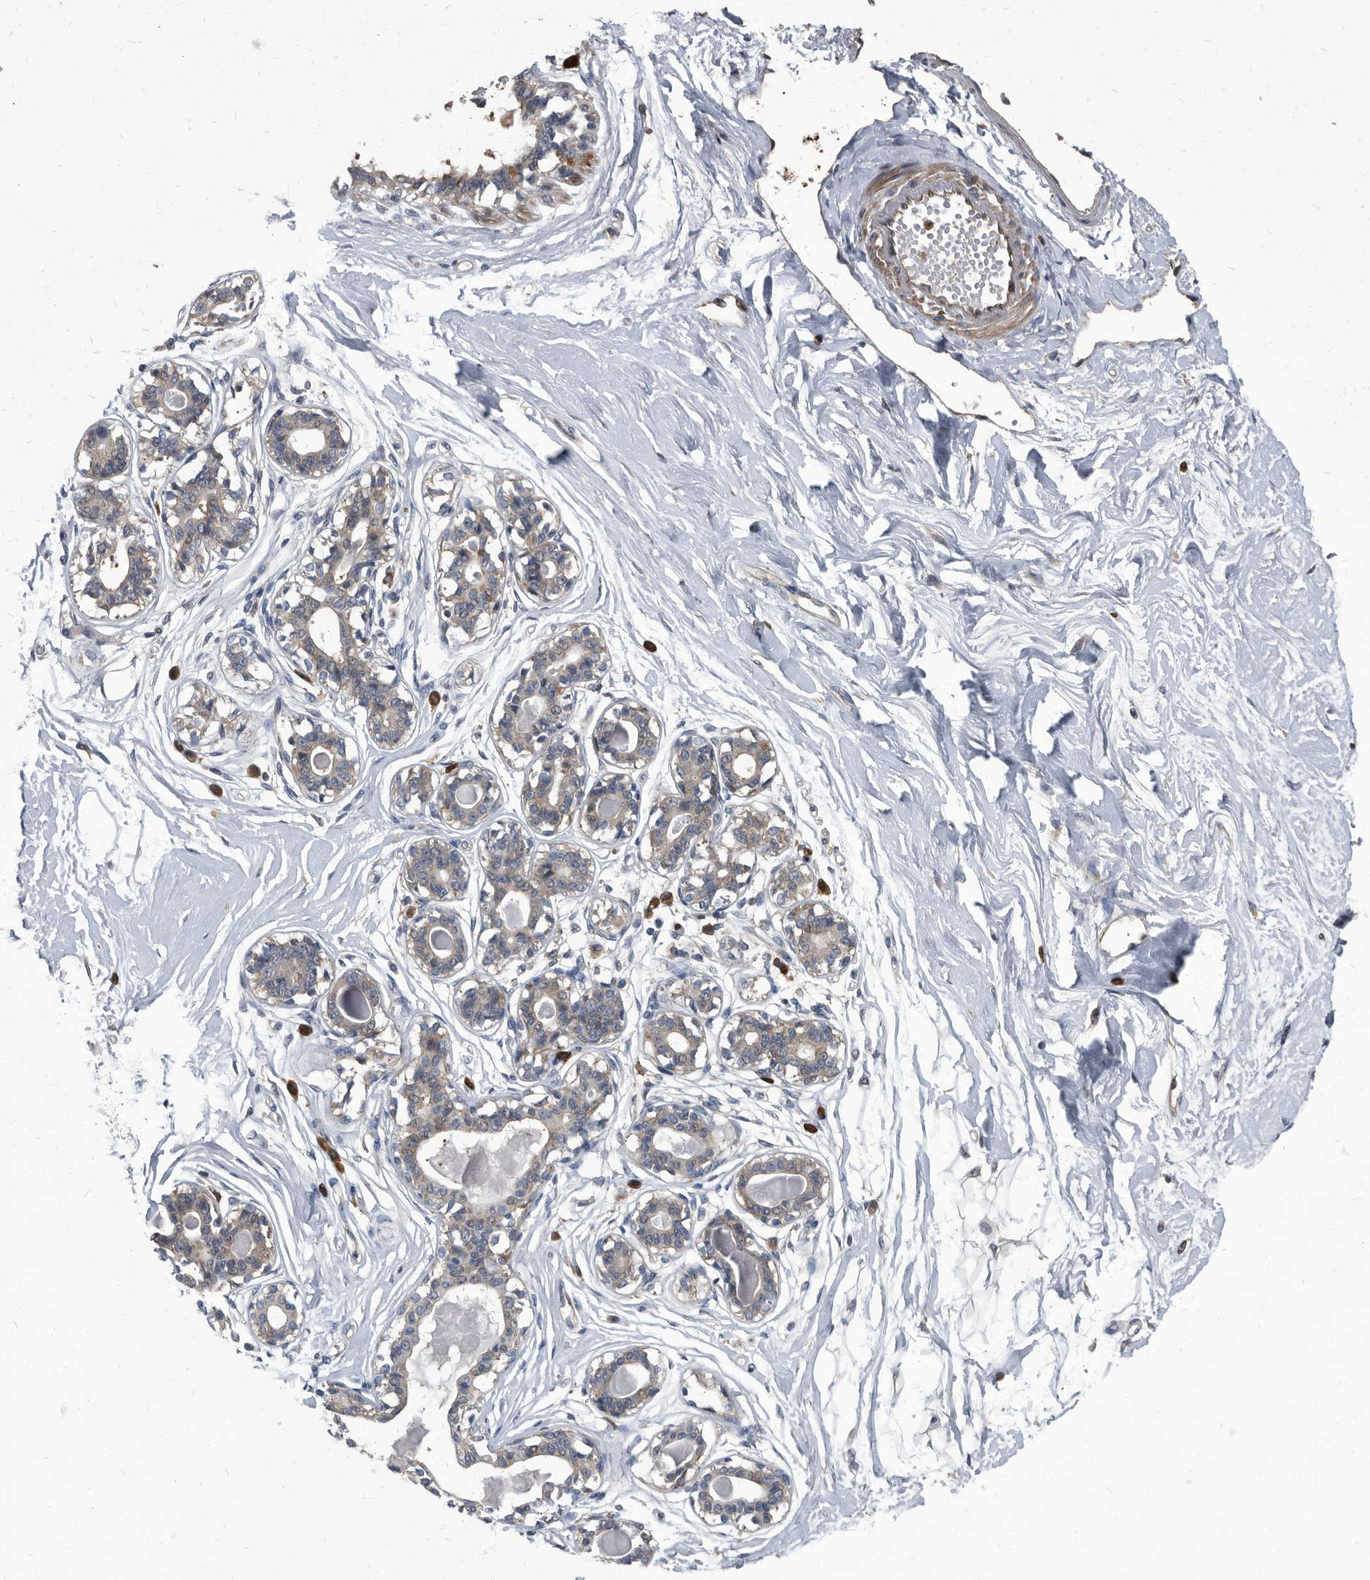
{"staining": {"intensity": "negative", "quantity": "none", "location": "none"}, "tissue": "breast", "cell_type": "Adipocytes", "image_type": "normal", "snomed": [{"axis": "morphology", "description": "Normal tissue, NOS"}, {"axis": "topography", "description": "Breast"}], "caption": "High power microscopy image of an immunohistochemistry (IHC) image of normal breast, revealing no significant staining in adipocytes. (IHC, brightfield microscopy, high magnification).", "gene": "CDV3", "patient": {"sex": "female", "age": 45}}